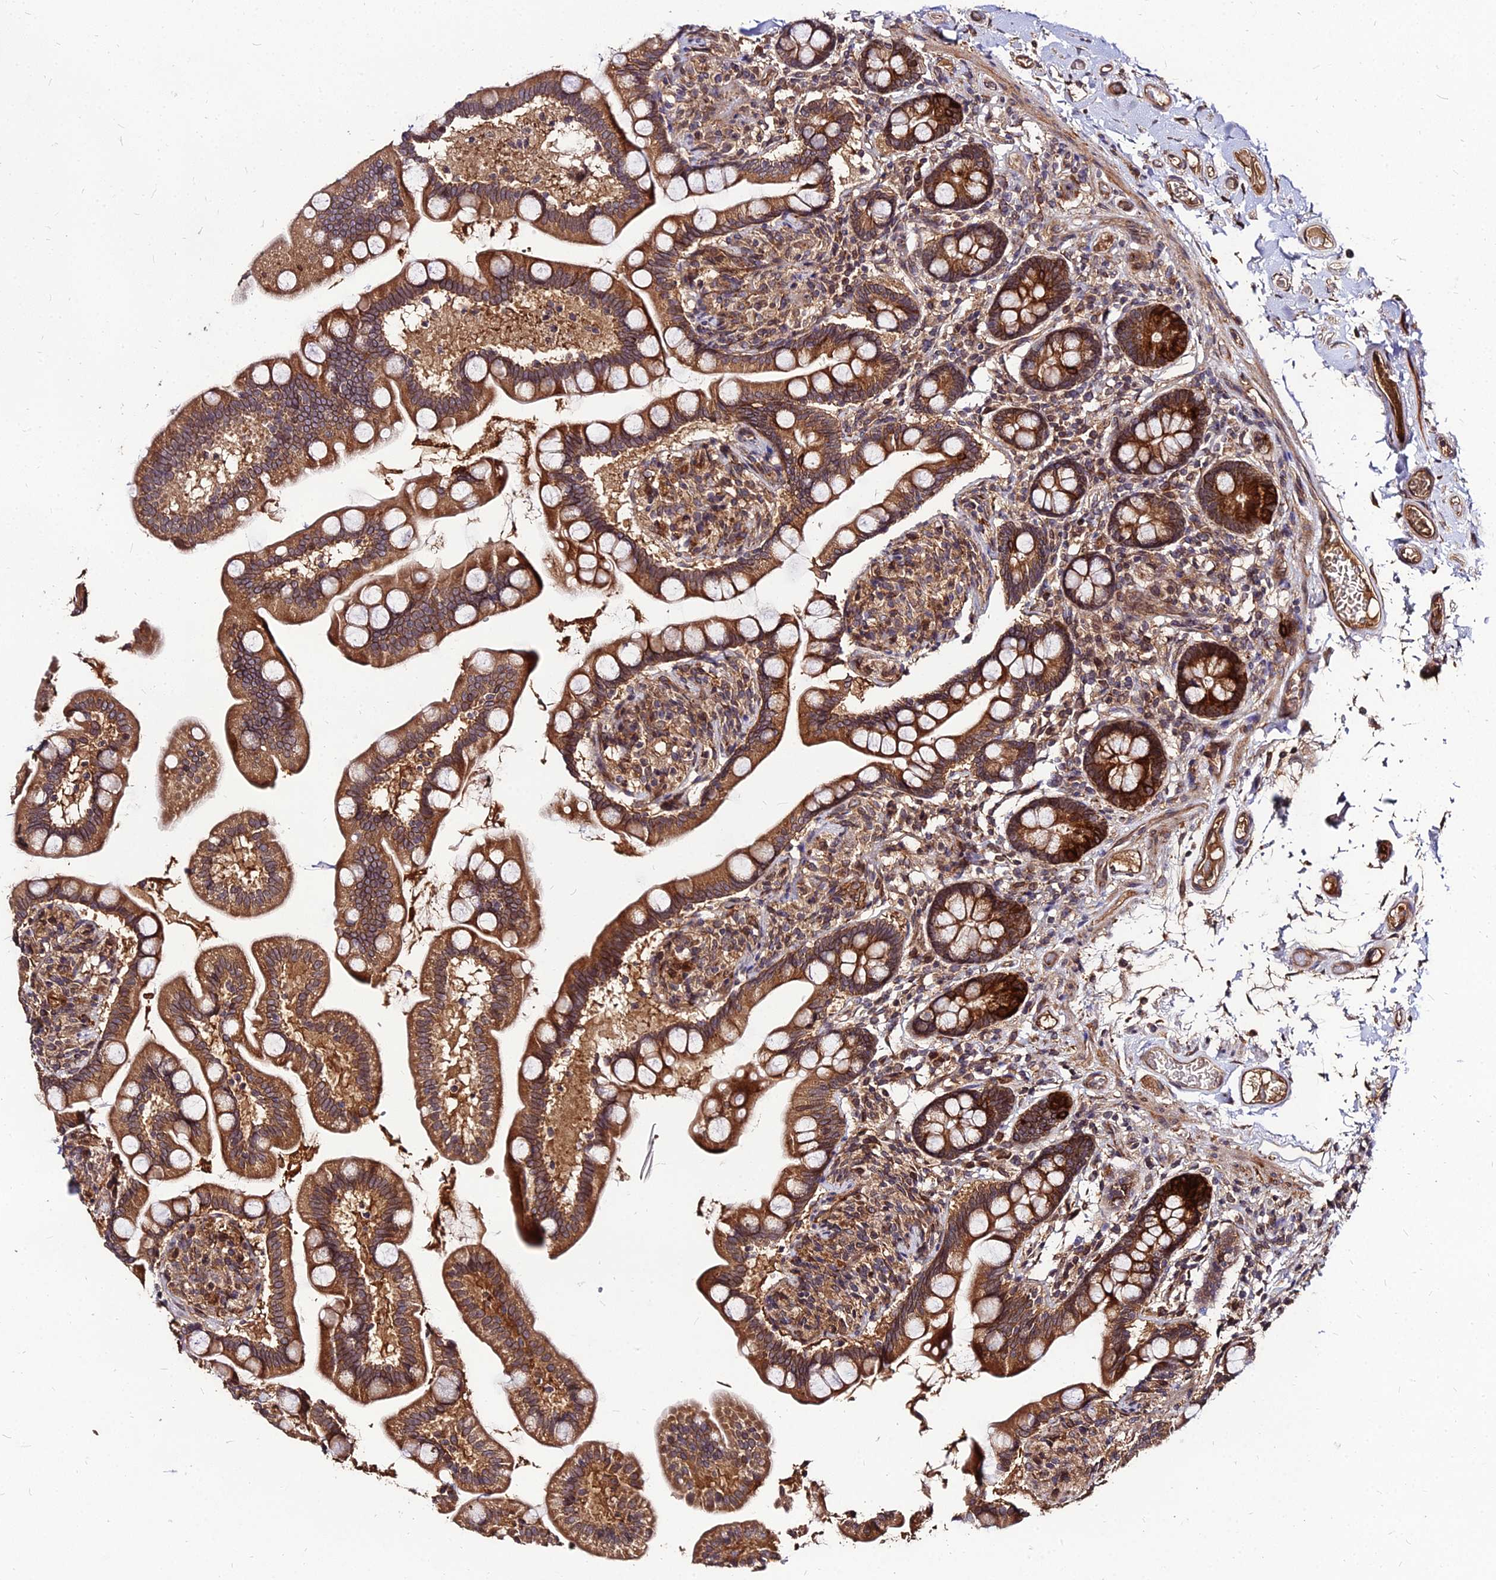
{"staining": {"intensity": "strong", "quantity": ">75%", "location": "cytoplasmic/membranous"}, "tissue": "small intestine", "cell_type": "Glandular cells", "image_type": "normal", "snomed": [{"axis": "morphology", "description": "Normal tissue, NOS"}, {"axis": "topography", "description": "Small intestine"}], "caption": "The immunohistochemical stain highlights strong cytoplasmic/membranous staining in glandular cells of normal small intestine. (Brightfield microscopy of DAB IHC at high magnification).", "gene": "PDE4D", "patient": {"sex": "female", "age": 64}}